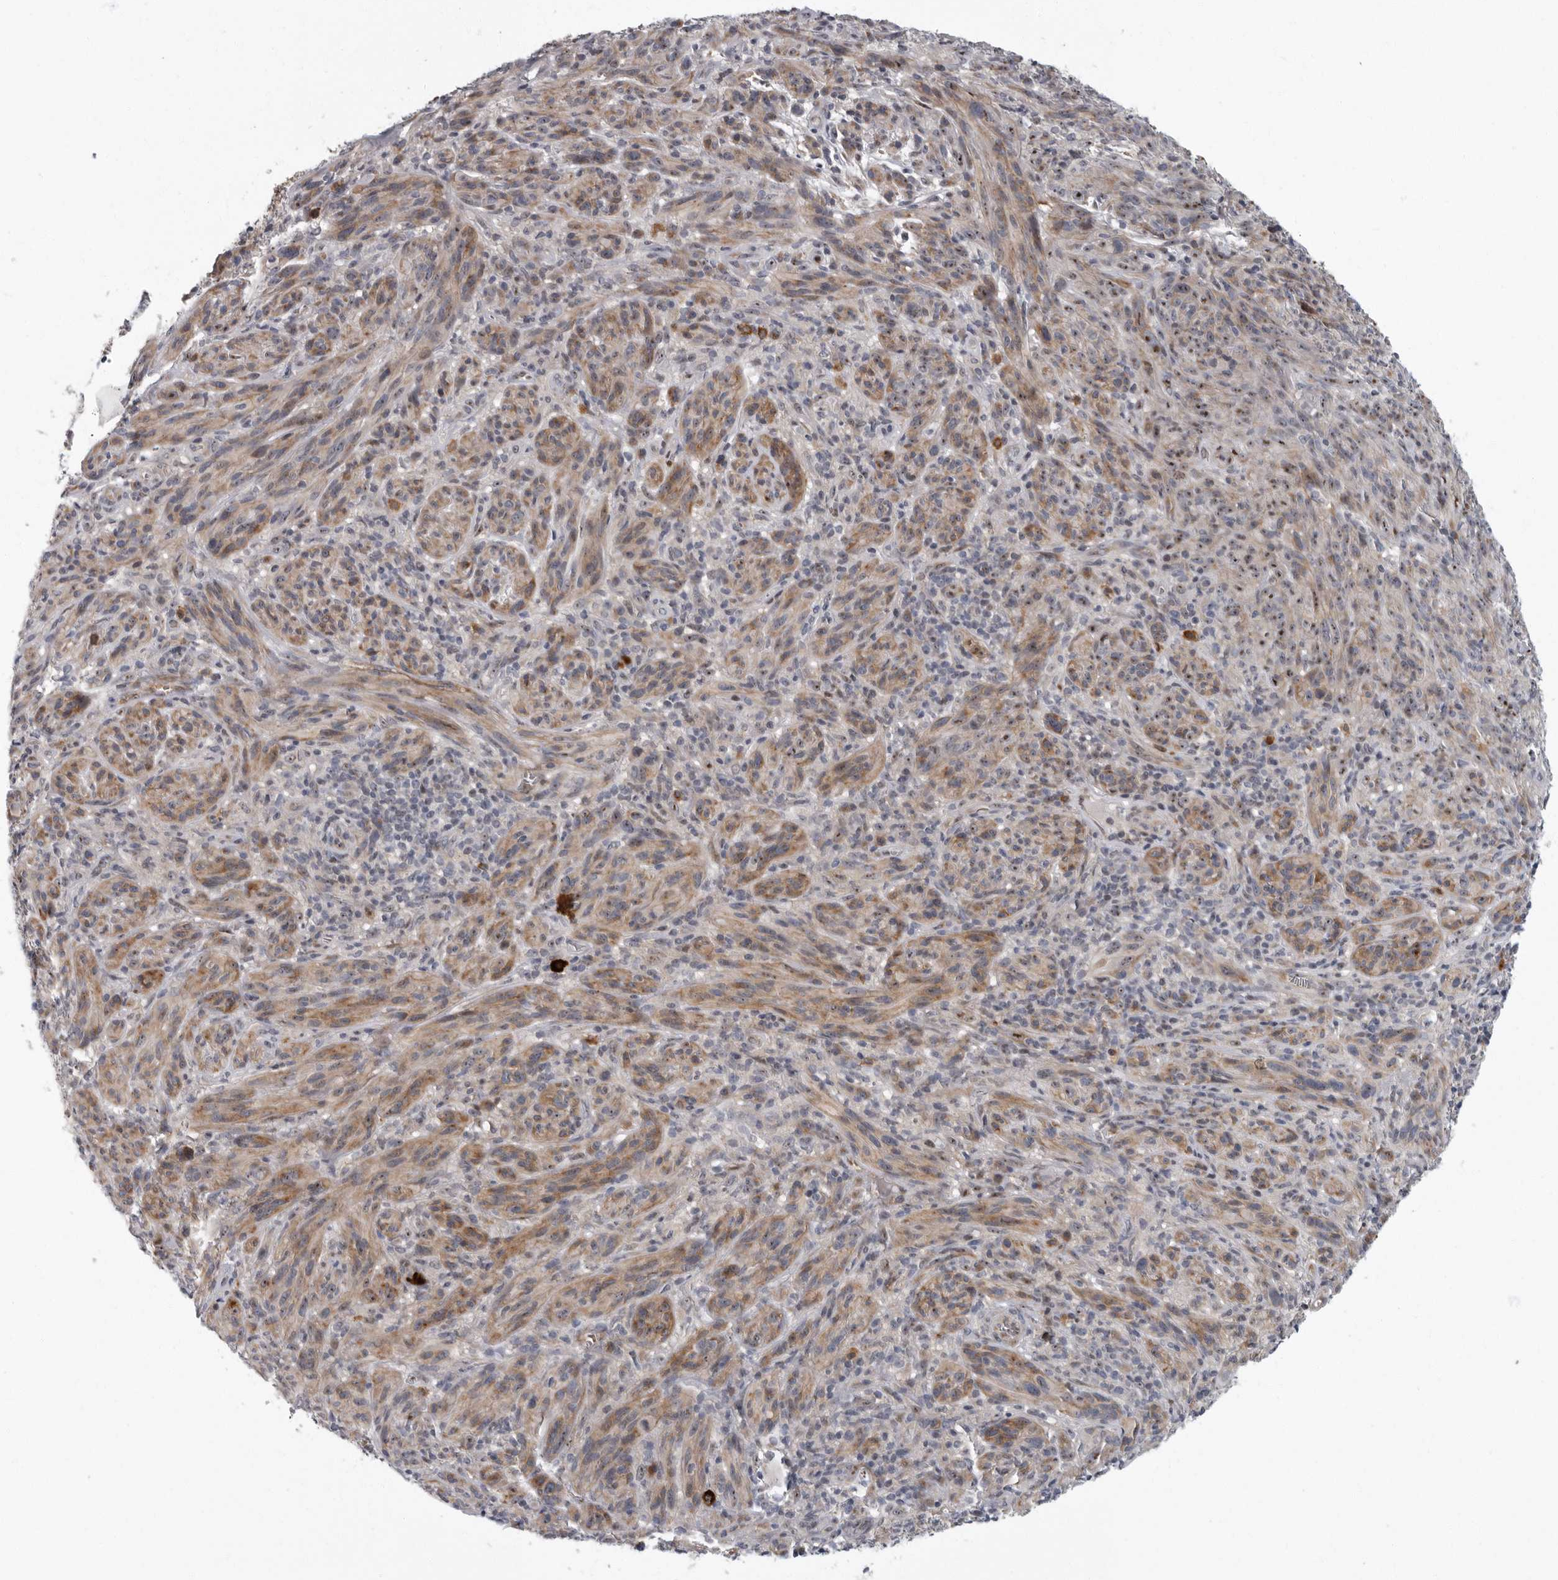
{"staining": {"intensity": "moderate", "quantity": ">75%", "location": "cytoplasmic/membranous"}, "tissue": "melanoma", "cell_type": "Tumor cells", "image_type": "cancer", "snomed": [{"axis": "morphology", "description": "Malignant melanoma, NOS"}, {"axis": "topography", "description": "Skin of head"}], "caption": "A brown stain labels moderate cytoplasmic/membranous staining of a protein in human malignant melanoma tumor cells.", "gene": "PDCD11", "patient": {"sex": "male", "age": 96}}